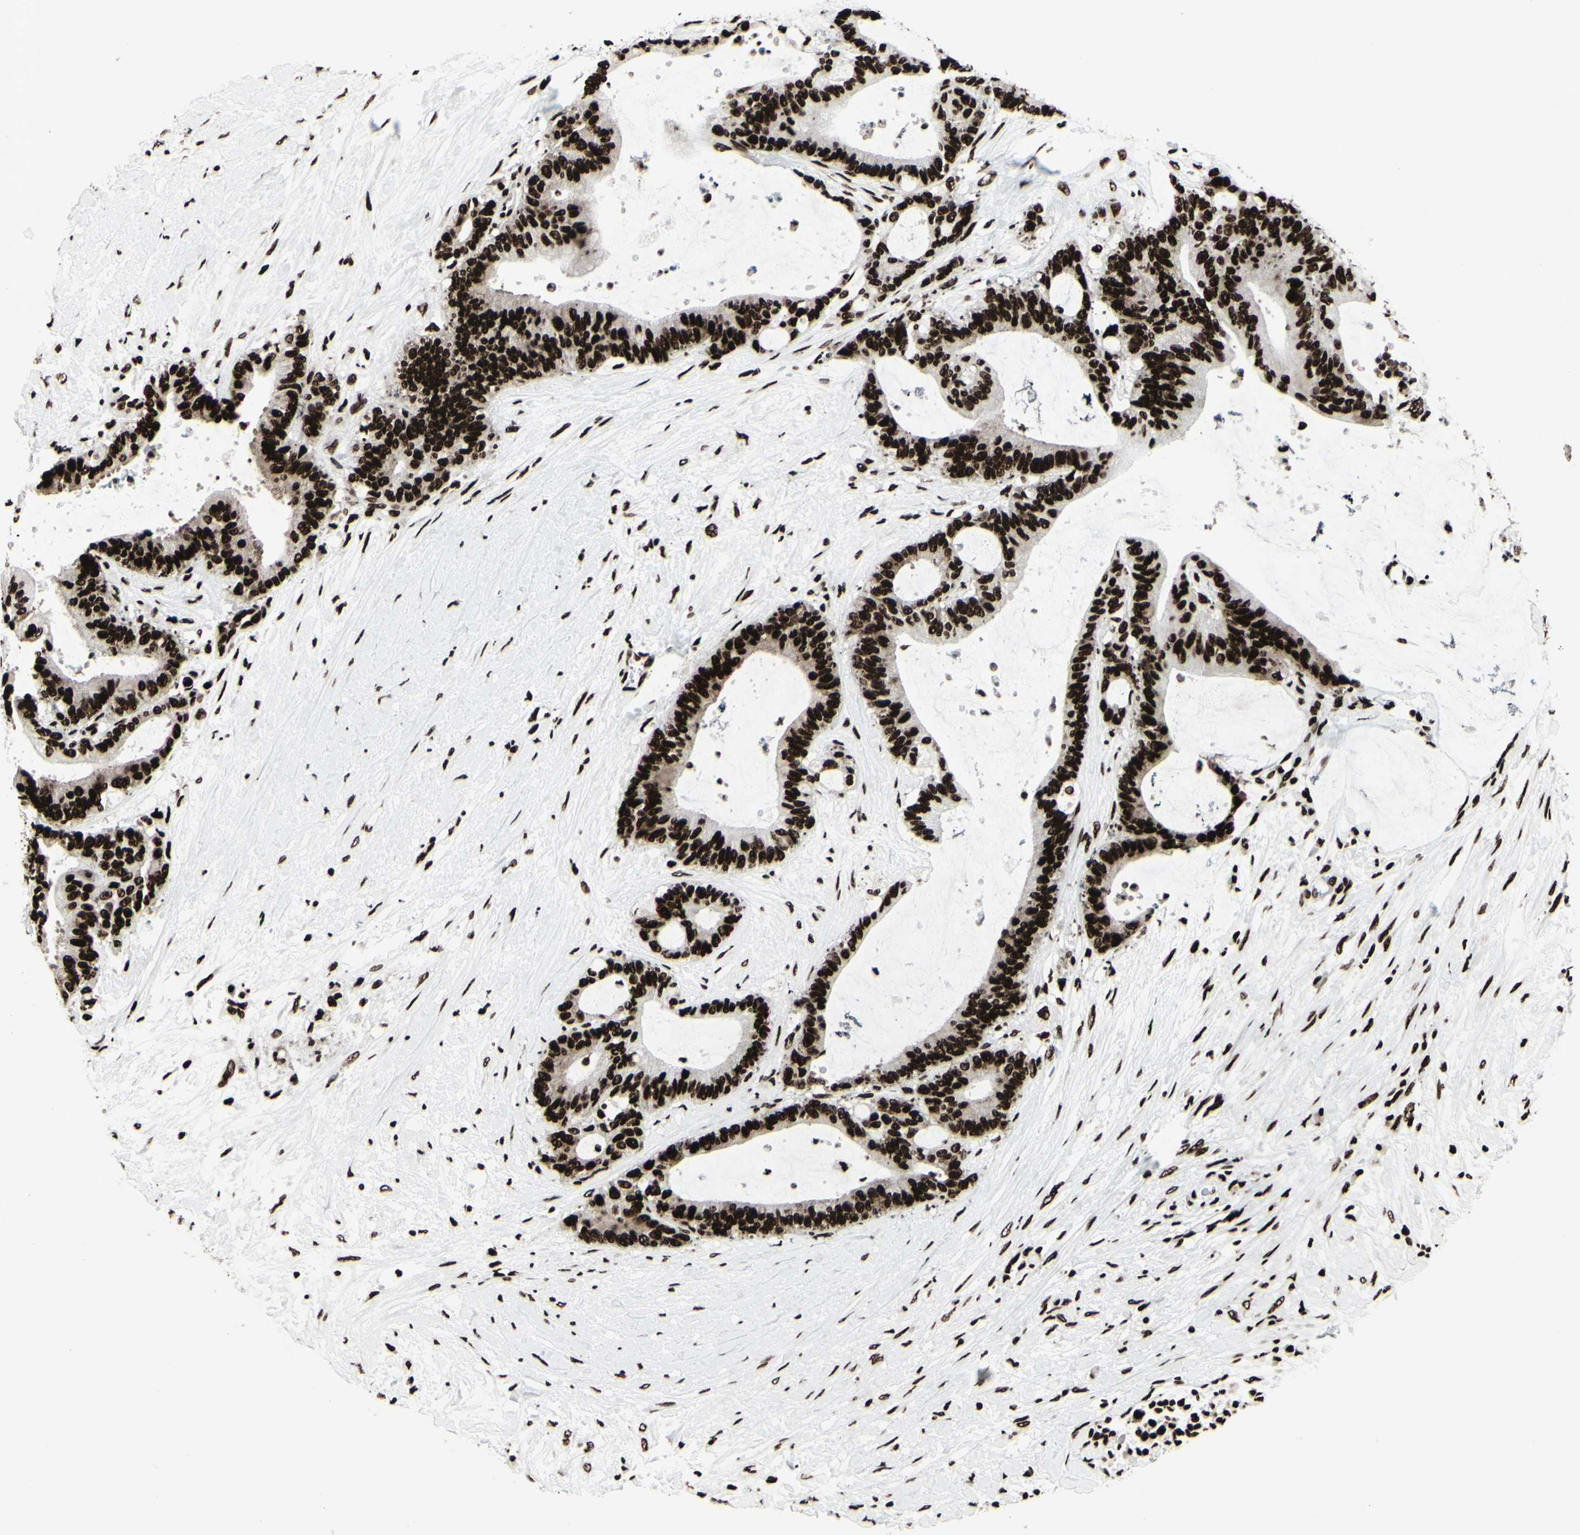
{"staining": {"intensity": "strong", "quantity": ">75%", "location": "nuclear"}, "tissue": "liver cancer", "cell_type": "Tumor cells", "image_type": "cancer", "snomed": [{"axis": "morphology", "description": "Cholangiocarcinoma"}, {"axis": "topography", "description": "Liver"}], "caption": "Immunohistochemistry staining of liver cancer, which shows high levels of strong nuclear expression in about >75% of tumor cells indicating strong nuclear protein staining. The staining was performed using DAB (3,3'-diaminobenzidine) (brown) for protein detection and nuclei were counterstained in hematoxylin (blue).", "gene": "U2AF2", "patient": {"sex": "female", "age": 73}}